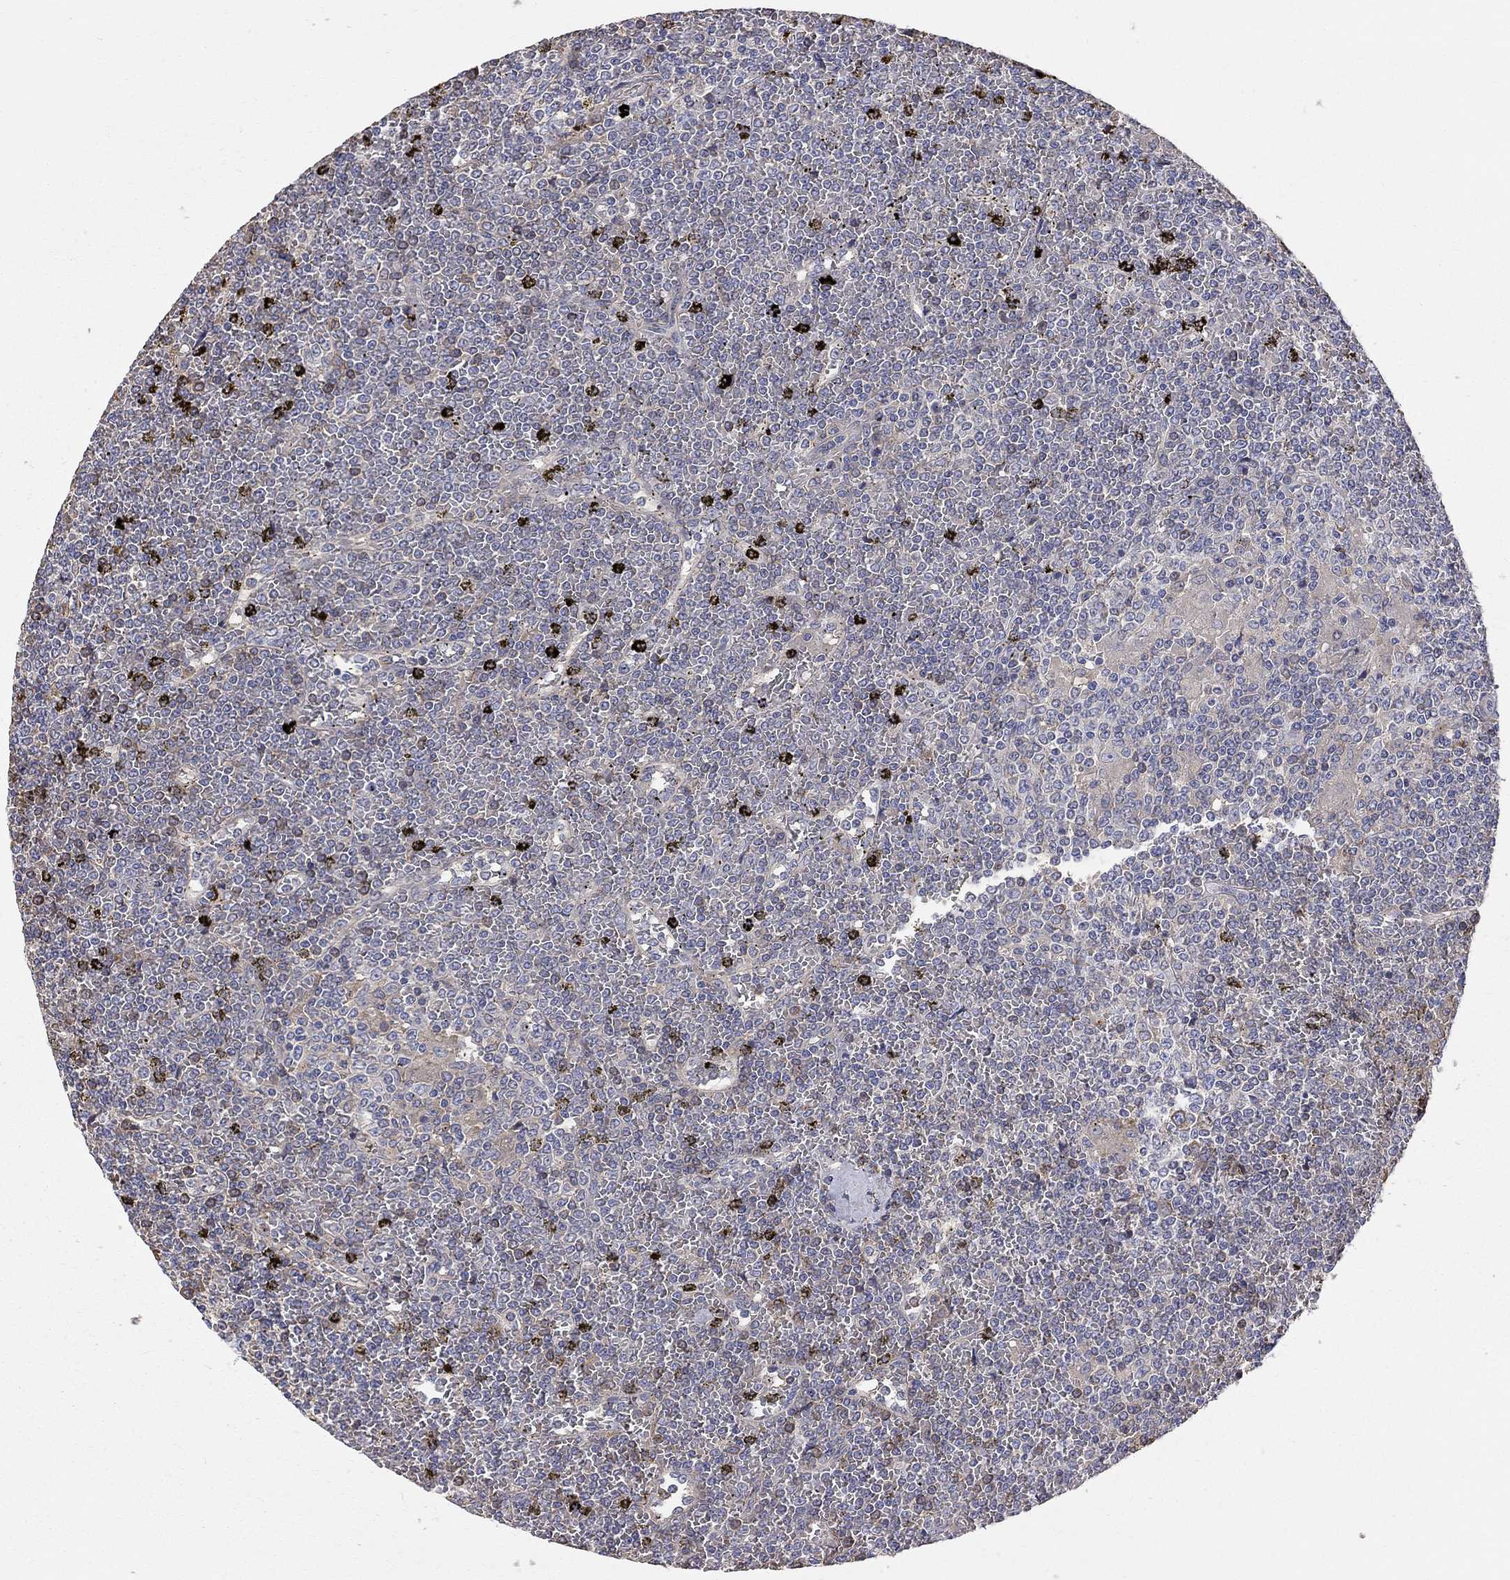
{"staining": {"intensity": "negative", "quantity": "none", "location": "none"}, "tissue": "lymphoma", "cell_type": "Tumor cells", "image_type": "cancer", "snomed": [{"axis": "morphology", "description": "Malignant lymphoma, non-Hodgkin's type, Low grade"}, {"axis": "topography", "description": "Spleen"}], "caption": "This is a histopathology image of immunohistochemistry staining of lymphoma, which shows no staining in tumor cells.", "gene": "CASTOR1", "patient": {"sex": "female", "age": 19}}